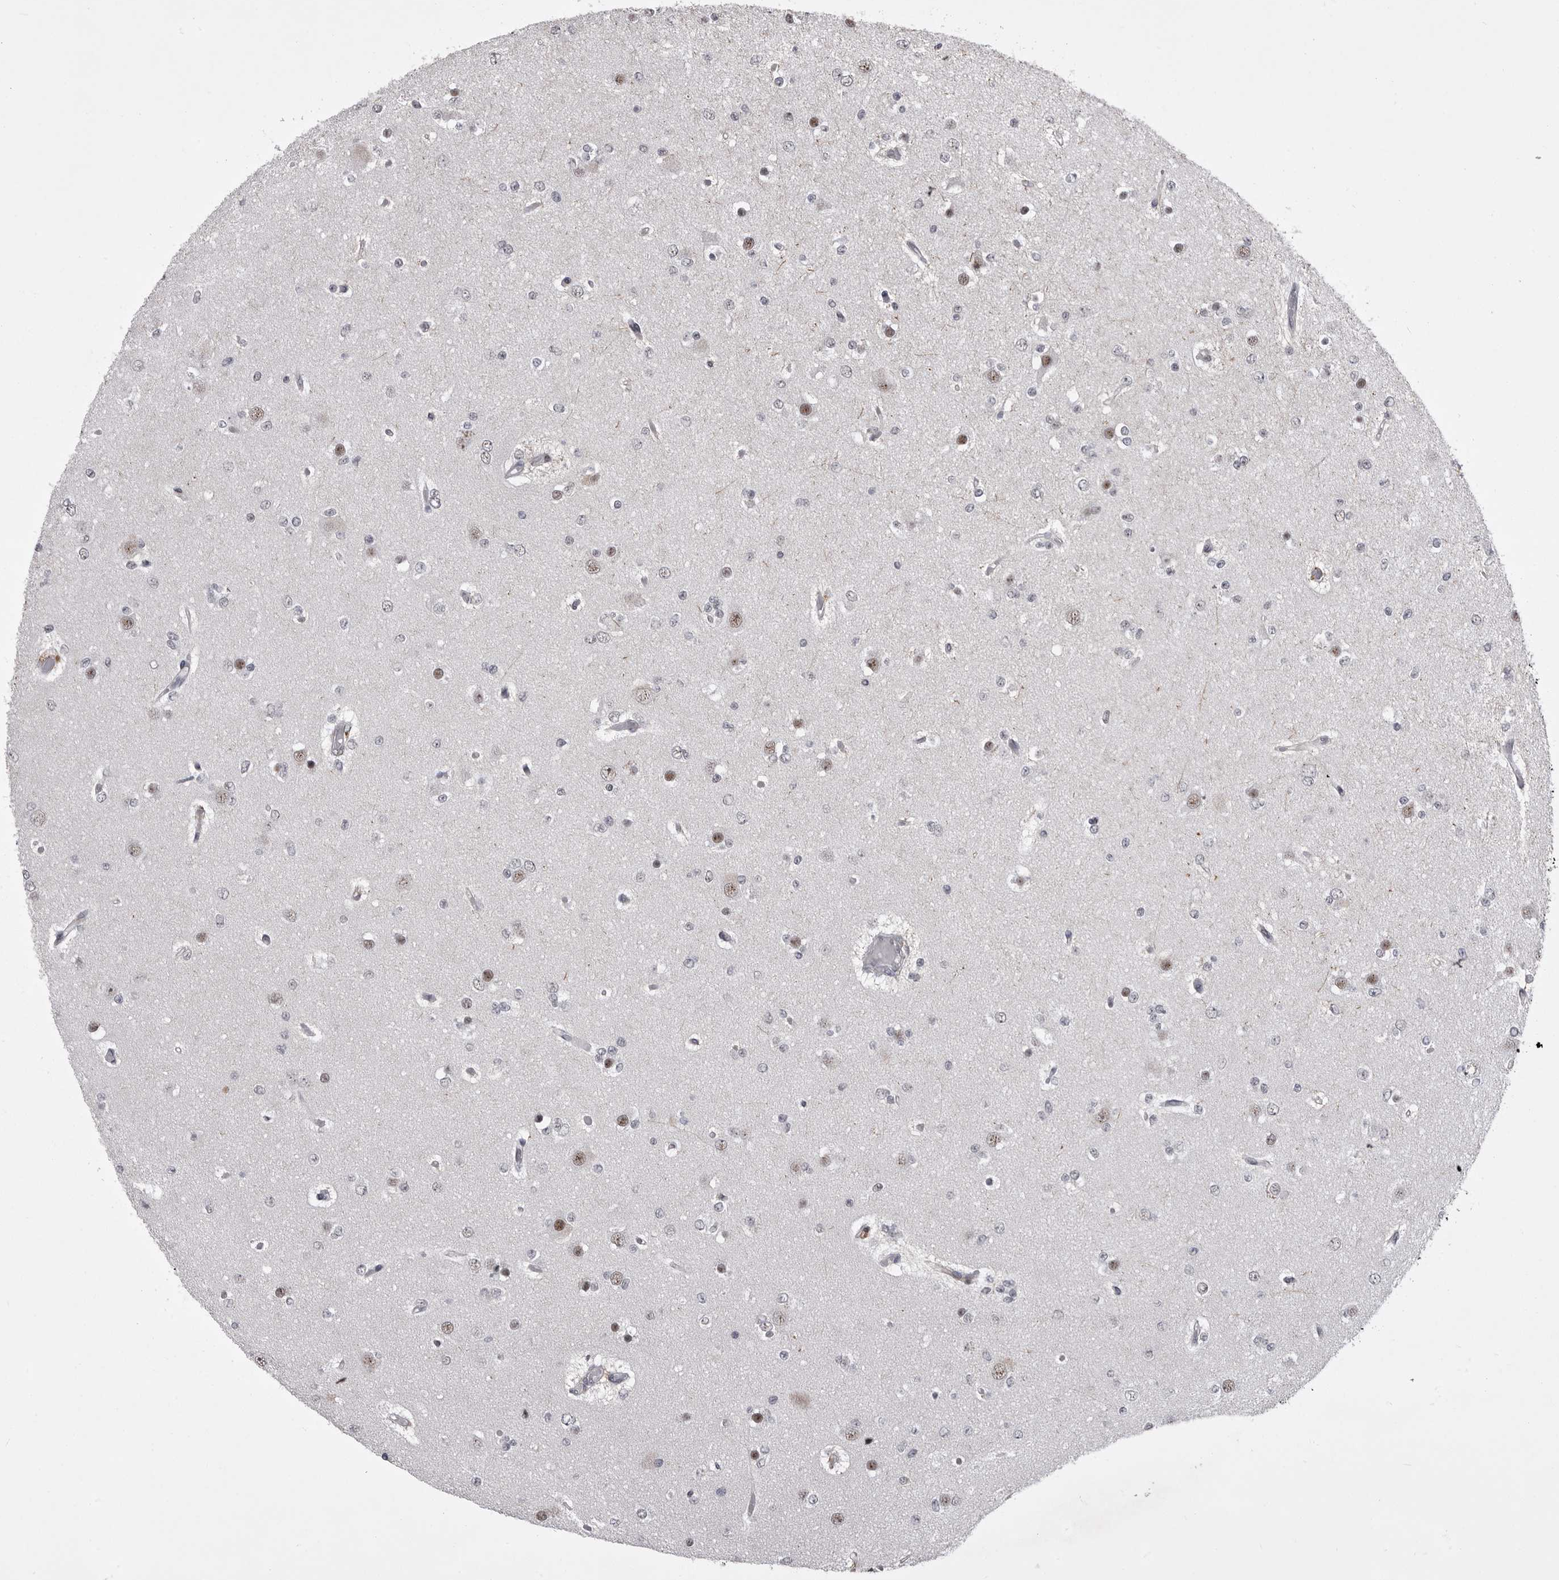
{"staining": {"intensity": "weak", "quantity": "<25%", "location": "nuclear"}, "tissue": "glioma", "cell_type": "Tumor cells", "image_type": "cancer", "snomed": [{"axis": "morphology", "description": "Glioma, malignant, Low grade"}, {"axis": "topography", "description": "Brain"}], "caption": "A photomicrograph of human glioma is negative for staining in tumor cells.", "gene": "PRPF3", "patient": {"sex": "female", "age": 22}}